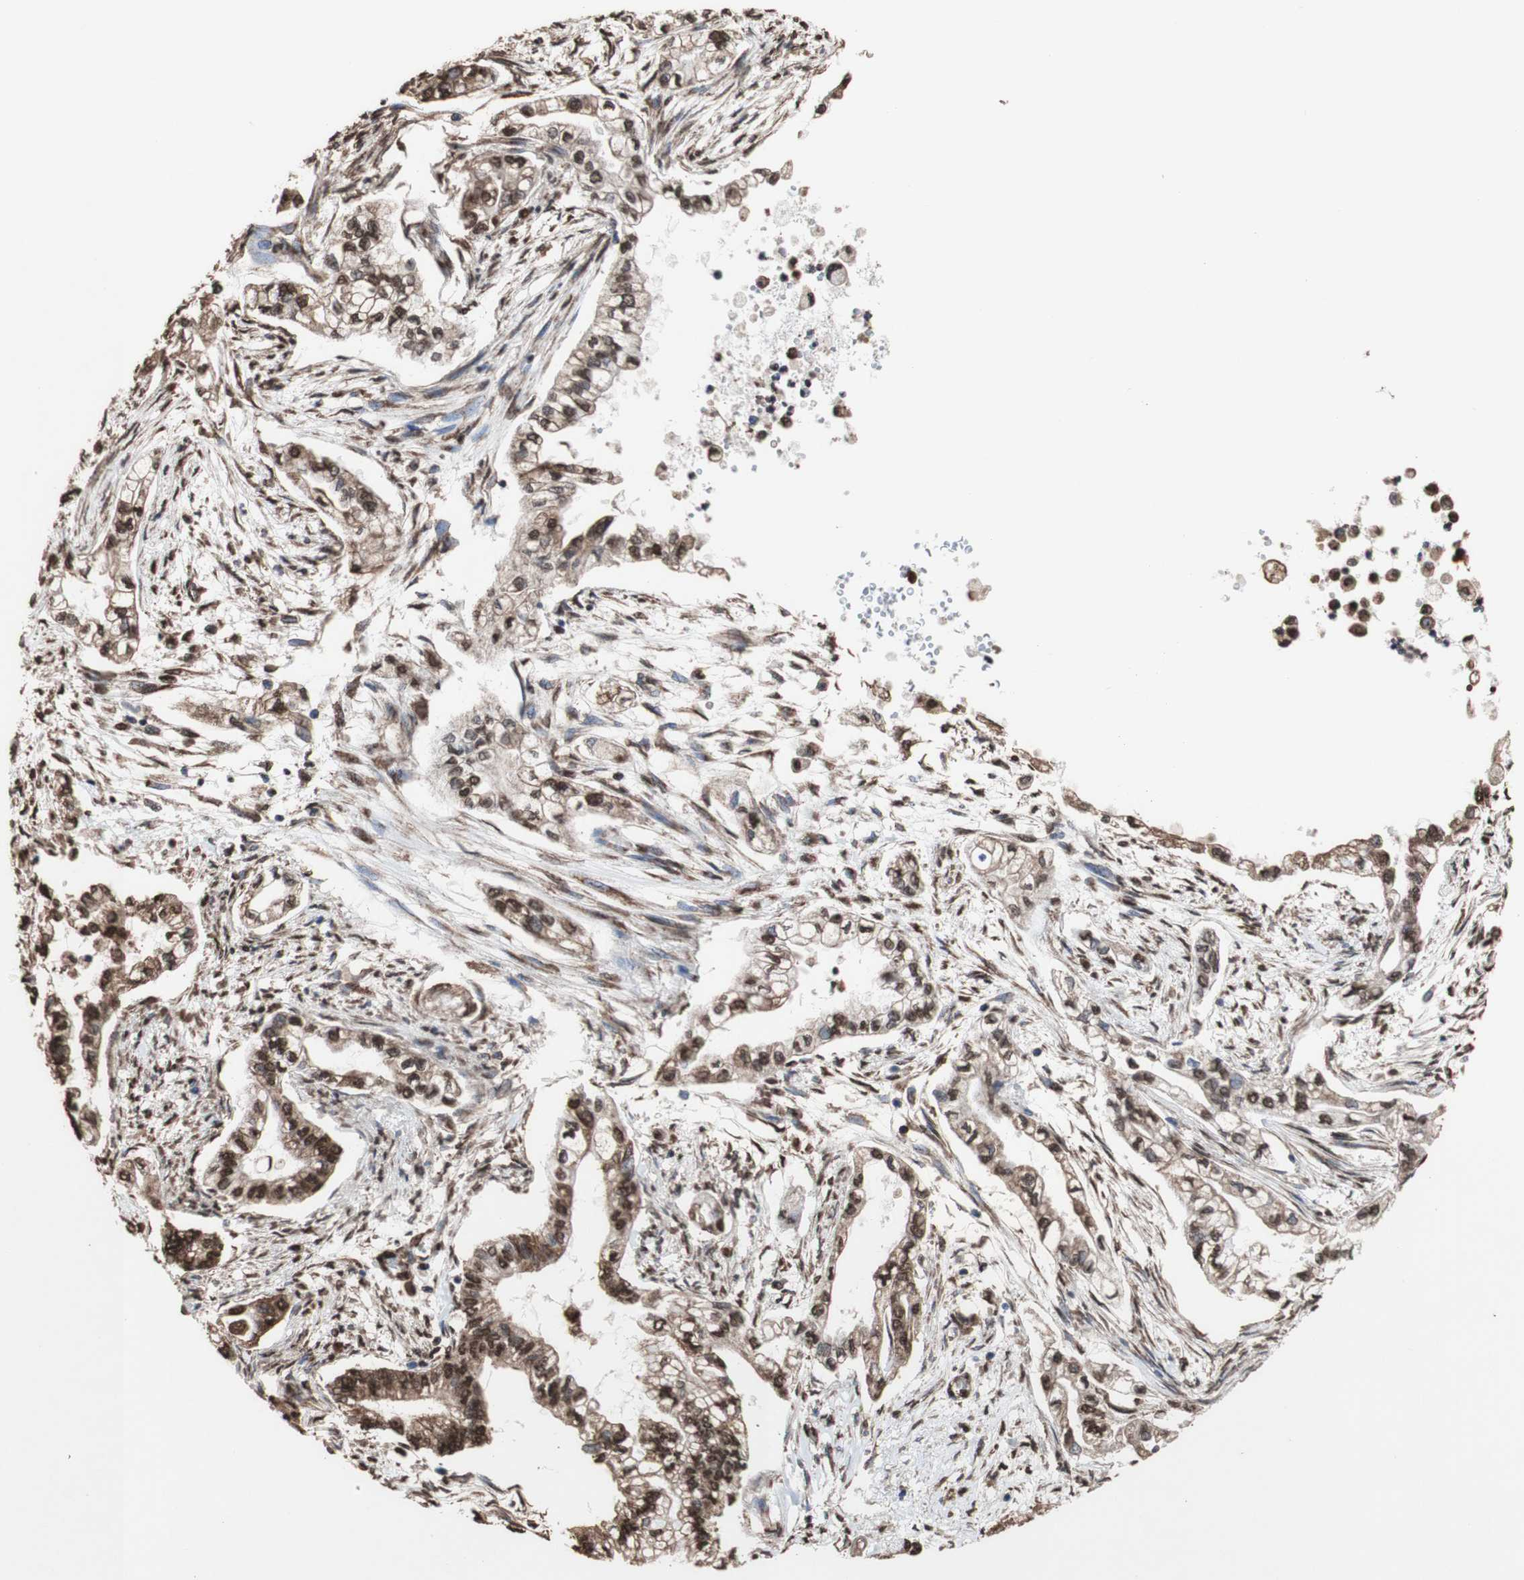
{"staining": {"intensity": "strong", "quantity": ">75%", "location": "cytoplasmic/membranous,nuclear"}, "tissue": "pancreatic cancer", "cell_type": "Tumor cells", "image_type": "cancer", "snomed": [{"axis": "morphology", "description": "Normal tissue, NOS"}, {"axis": "topography", "description": "Pancreas"}], "caption": "Human pancreatic cancer stained with a brown dye exhibits strong cytoplasmic/membranous and nuclear positive expression in approximately >75% of tumor cells.", "gene": "PIDD1", "patient": {"sex": "male", "age": 42}}